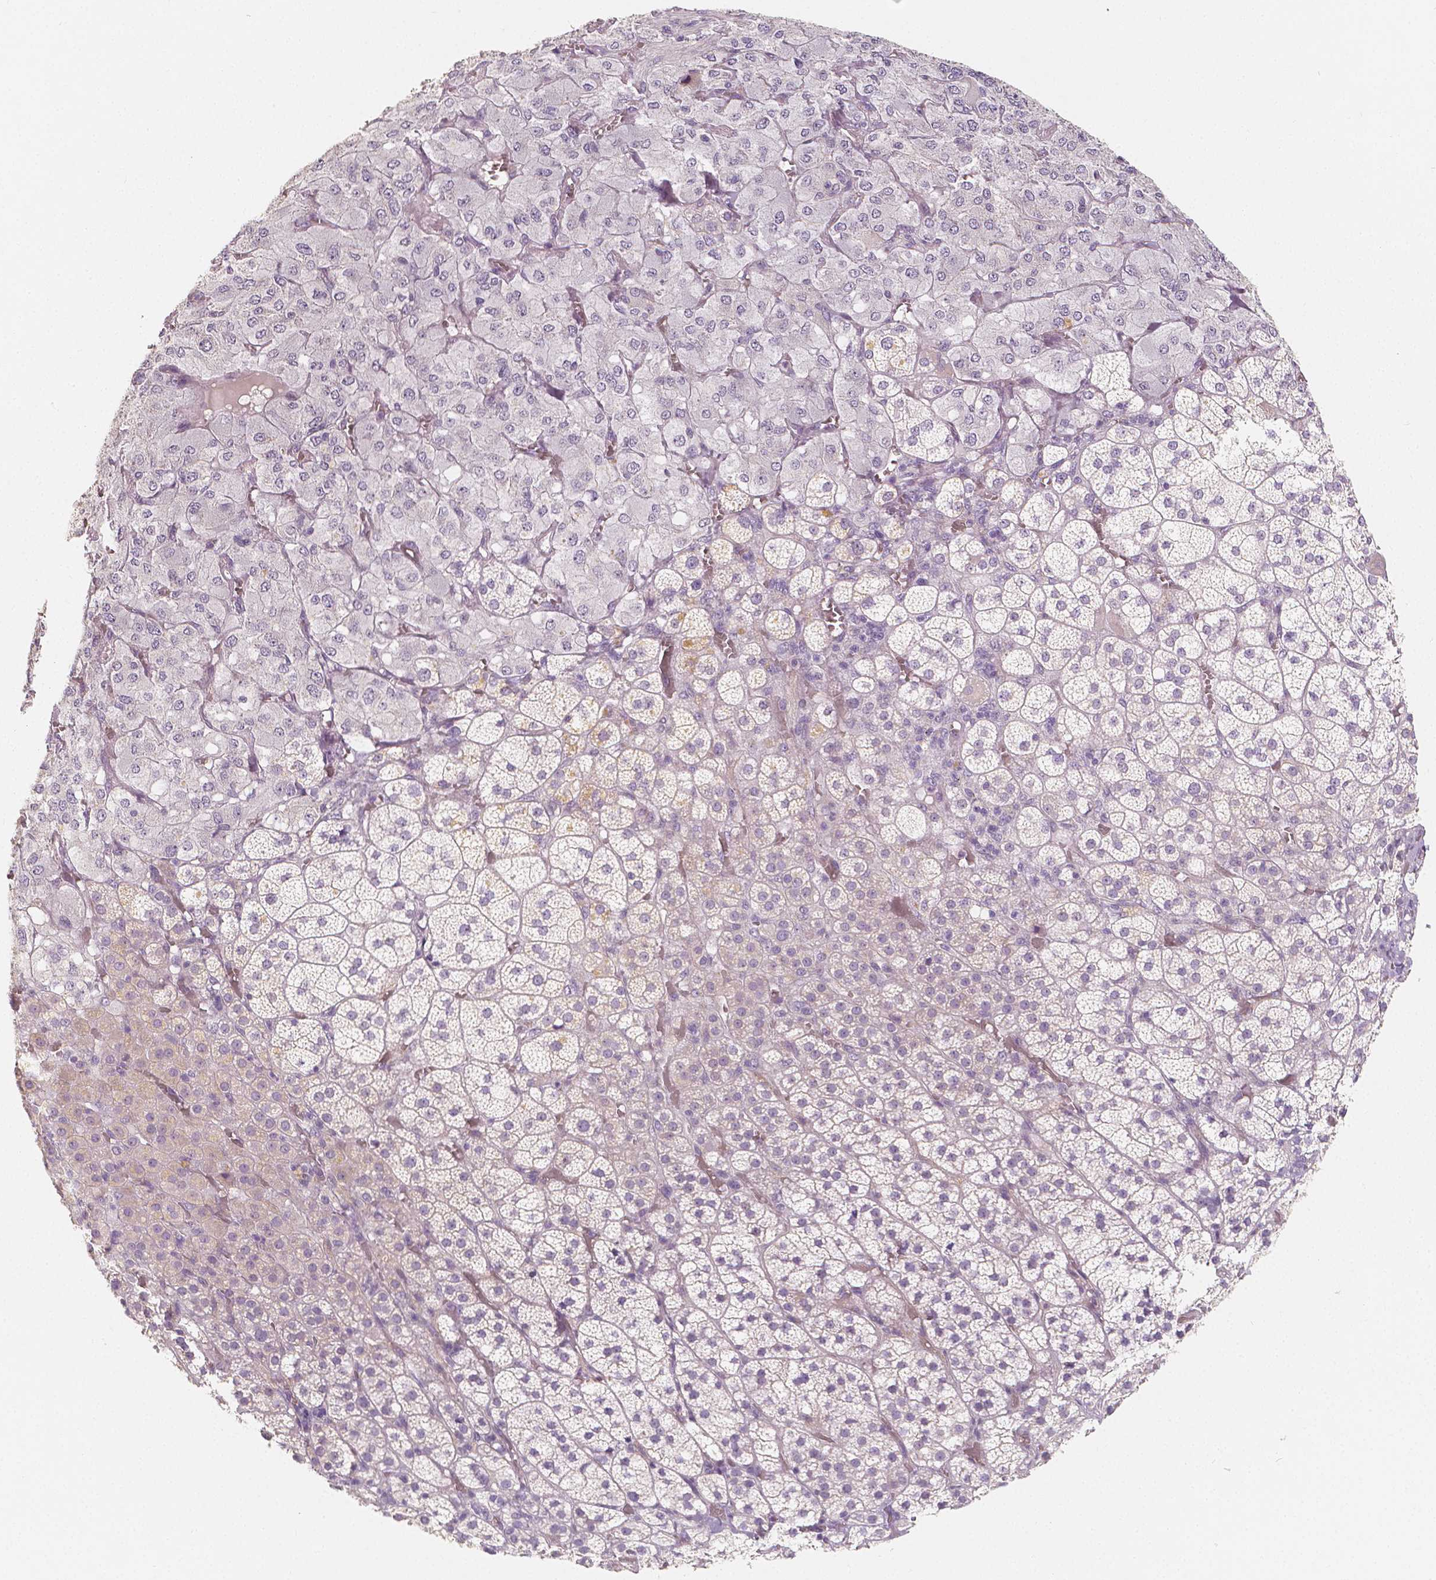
{"staining": {"intensity": "negative", "quantity": "none", "location": "none"}, "tissue": "adrenal gland", "cell_type": "Glandular cells", "image_type": "normal", "snomed": [{"axis": "morphology", "description": "Normal tissue, NOS"}, {"axis": "topography", "description": "Adrenal gland"}], "caption": "This is an IHC image of normal human adrenal gland. There is no expression in glandular cells.", "gene": "THY1", "patient": {"sex": "female", "age": 60}}